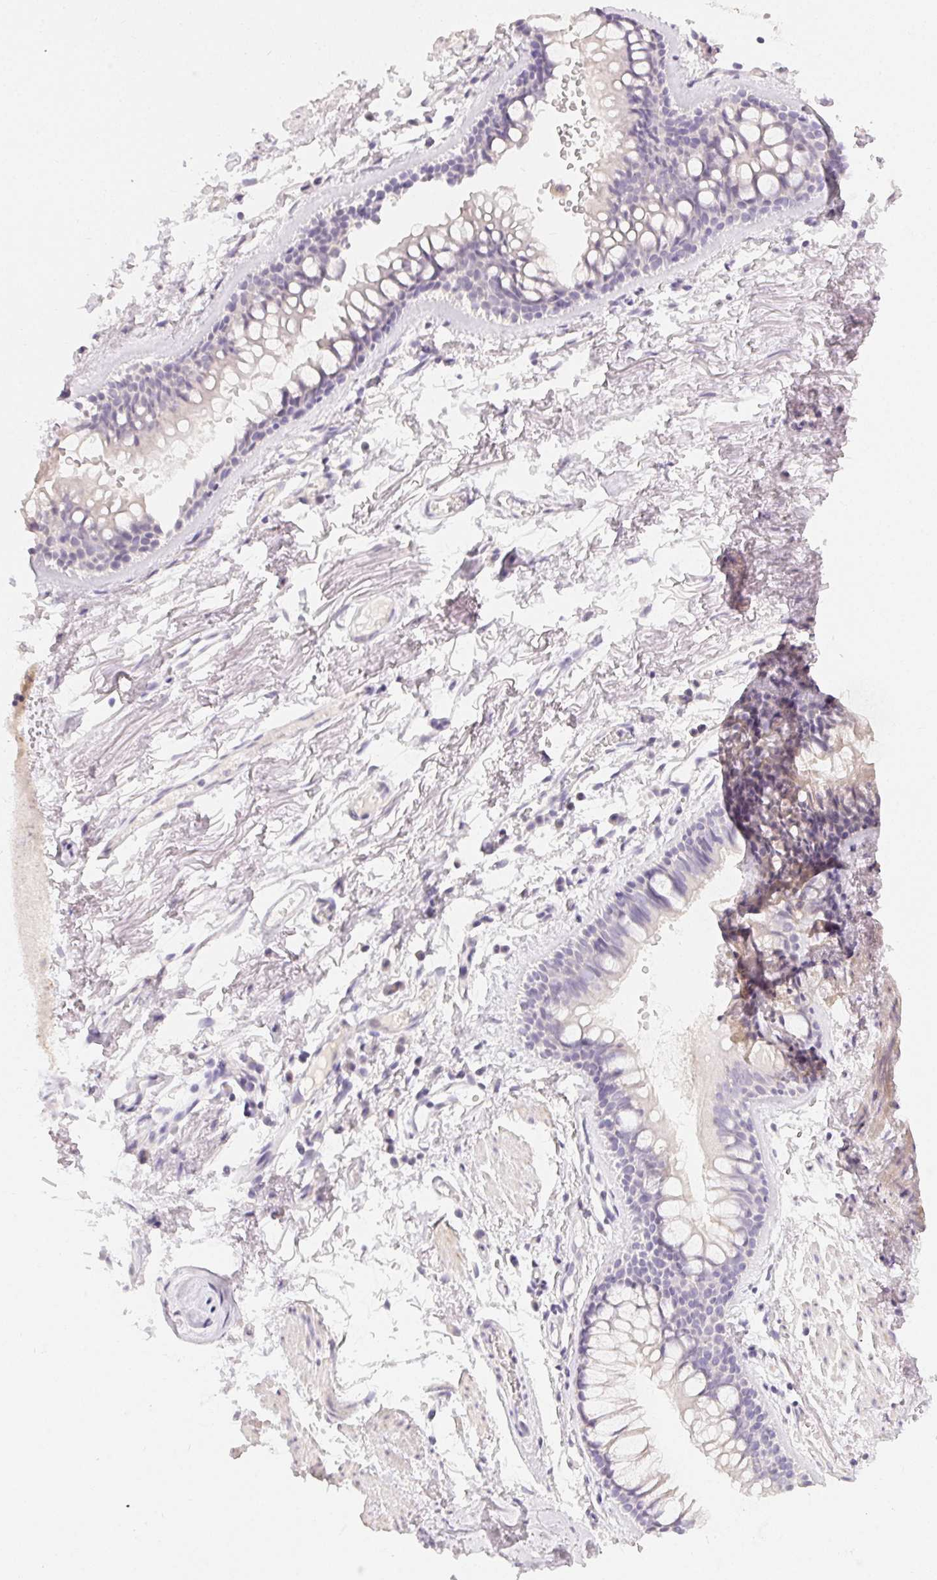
{"staining": {"intensity": "negative", "quantity": "none", "location": "none"}, "tissue": "soft tissue", "cell_type": "Chondrocytes", "image_type": "normal", "snomed": [{"axis": "morphology", "description": "Normal tissue, NOS"}, {"axis": "topography", "description": "Cartilage tissue"}, {"axis": "topography", "description": "Bronchus"}], "caption": "High power microscopy micrograph of an immunohistochemistry (IHC) photomicrograph of normal soft tissue, revealing no significant expression in chondrocytes.", "gene": "MIOX", "patient": {"sex": "female", "age": 79}}